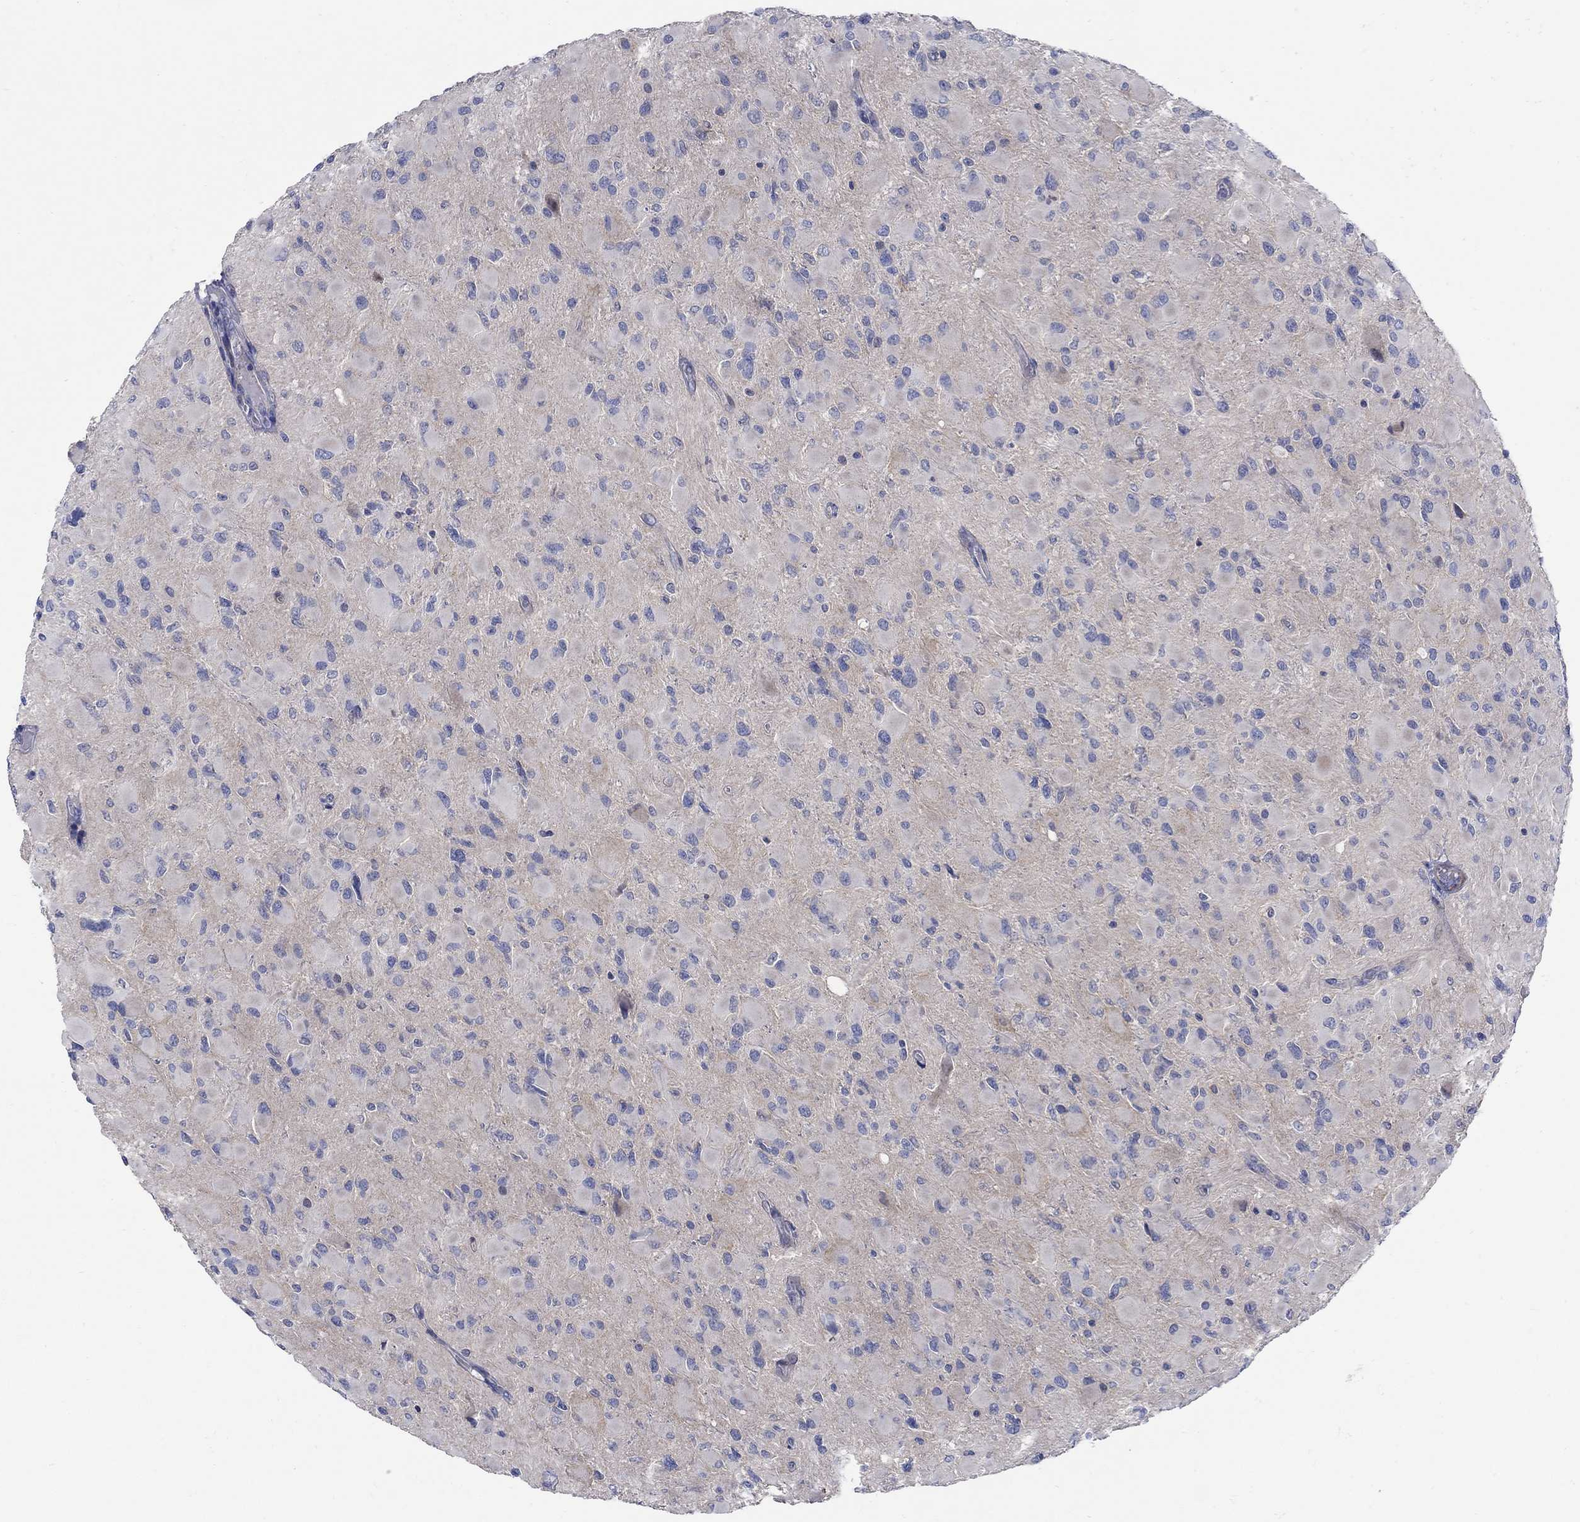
{"staining": {"intensity": "negative", "quantity": "none", "location": "none"}, "tissue": "glioma", "cell_type": "Tumor cells", "image_type": "cancer", "snomed": [{"axis": "morphology", "description": "Glioma, malignant, High grade"}, {"axis": "topography", "description": "Cerebral cortex"}], "caption": "The histopathology image shows no significant positivity in tumor cells of glioma.", "gene": "SCN7A", "patient": {"sex": "female", "age": 36}}